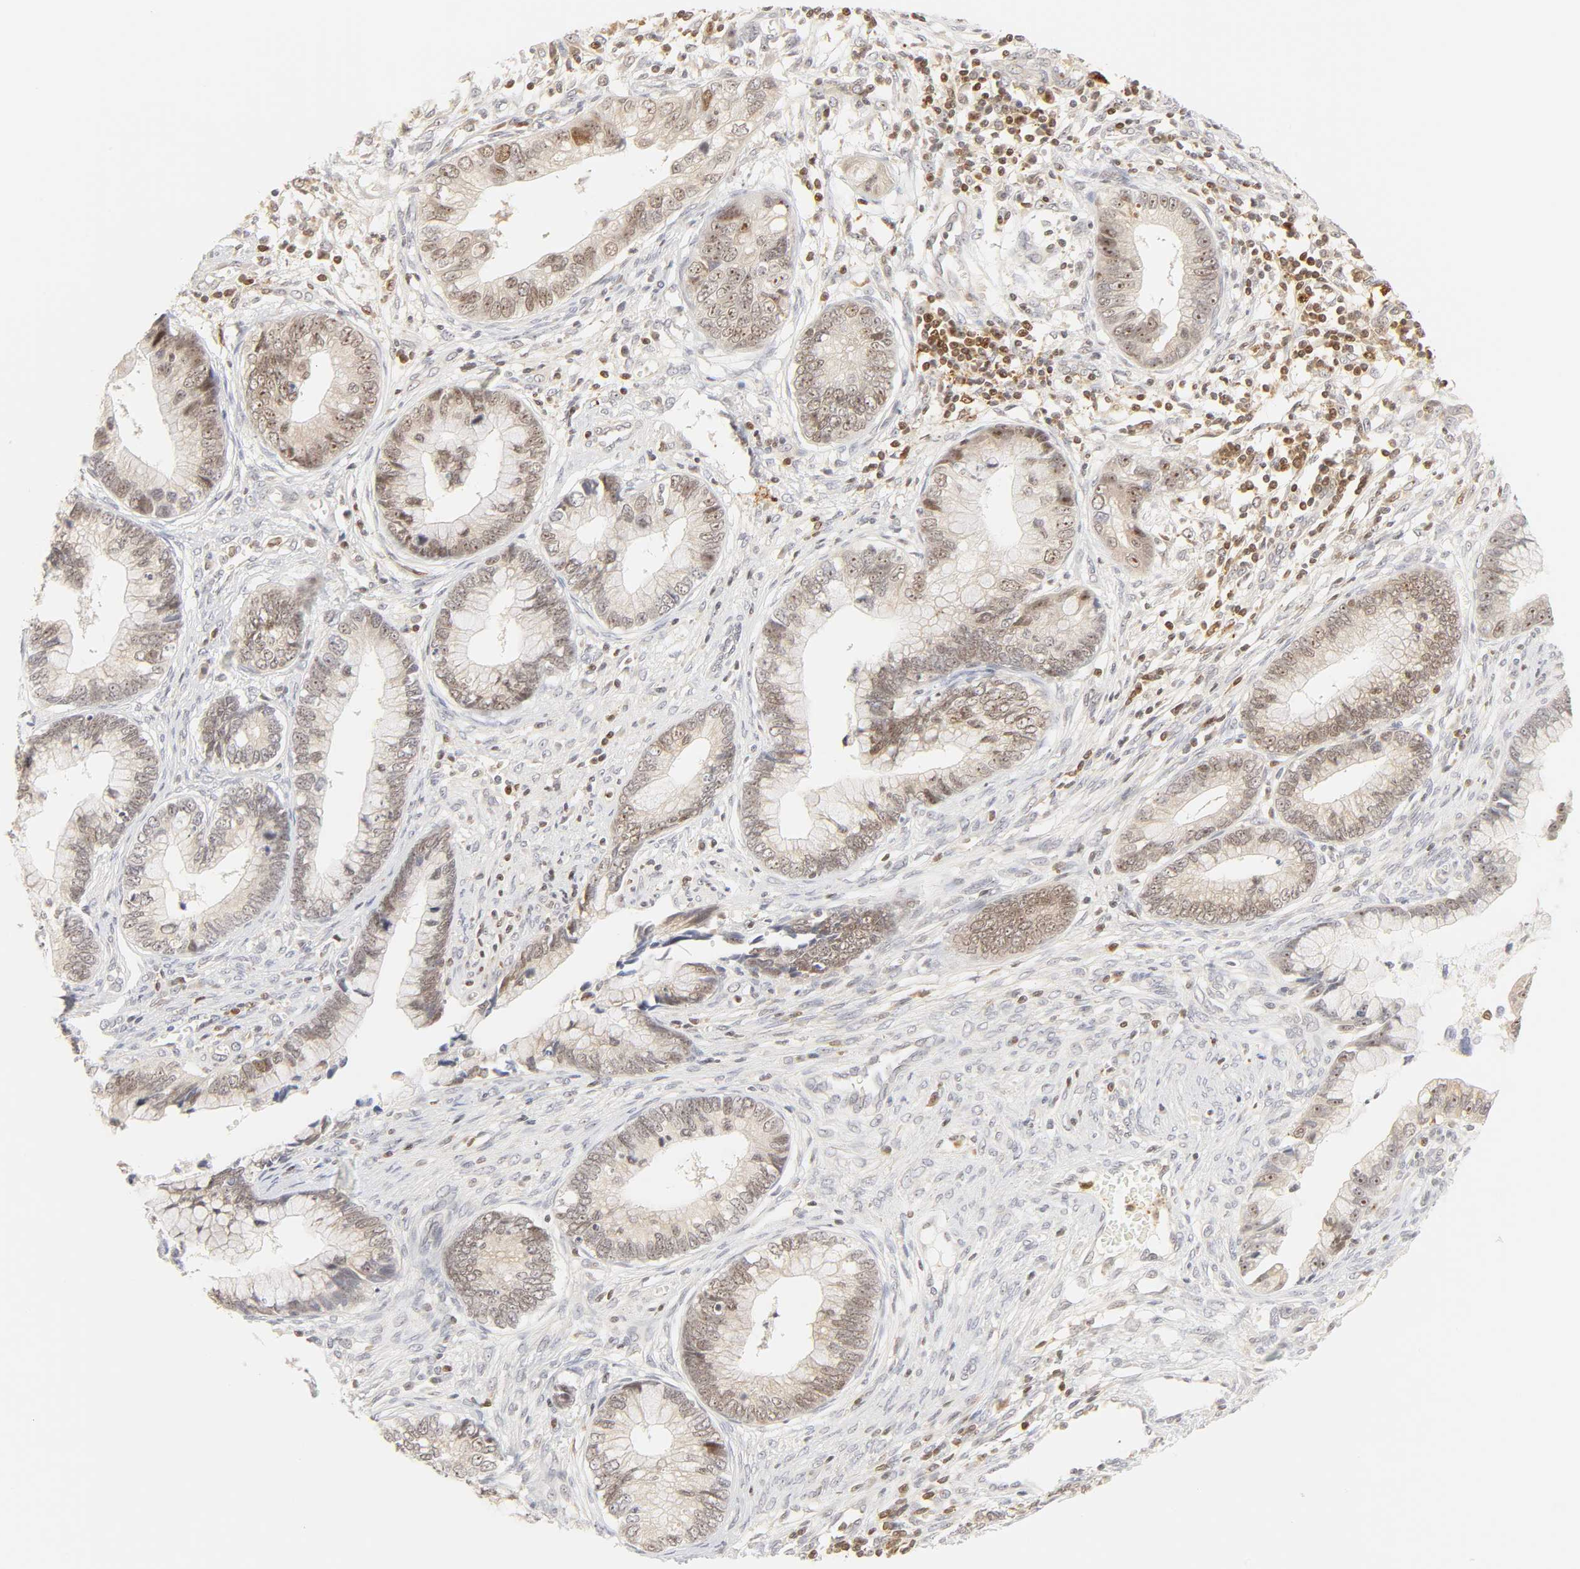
{"staining": {"intensity": "moderate", "quantity": "25%-75%", "location": "cytoplasmic/membranous,nuclear"}, "tissue": "cervical cancer", "cell_type": "Tumor cells", "image_type": "cancer", "snomed": [{"axis": "morphology", "description": "Adenocarcinoma, NOS"}, {"axis": "topography", "description": "Cervix"}], "caption": "Immunohistochemical staining of cervical cancer shows moderate cytoplasmic/membranous and nuclear protein expression in about 25%-75% of tumor cells.", "gene": "KIF2A", "patient": {"sex": "female", "age": 44}}